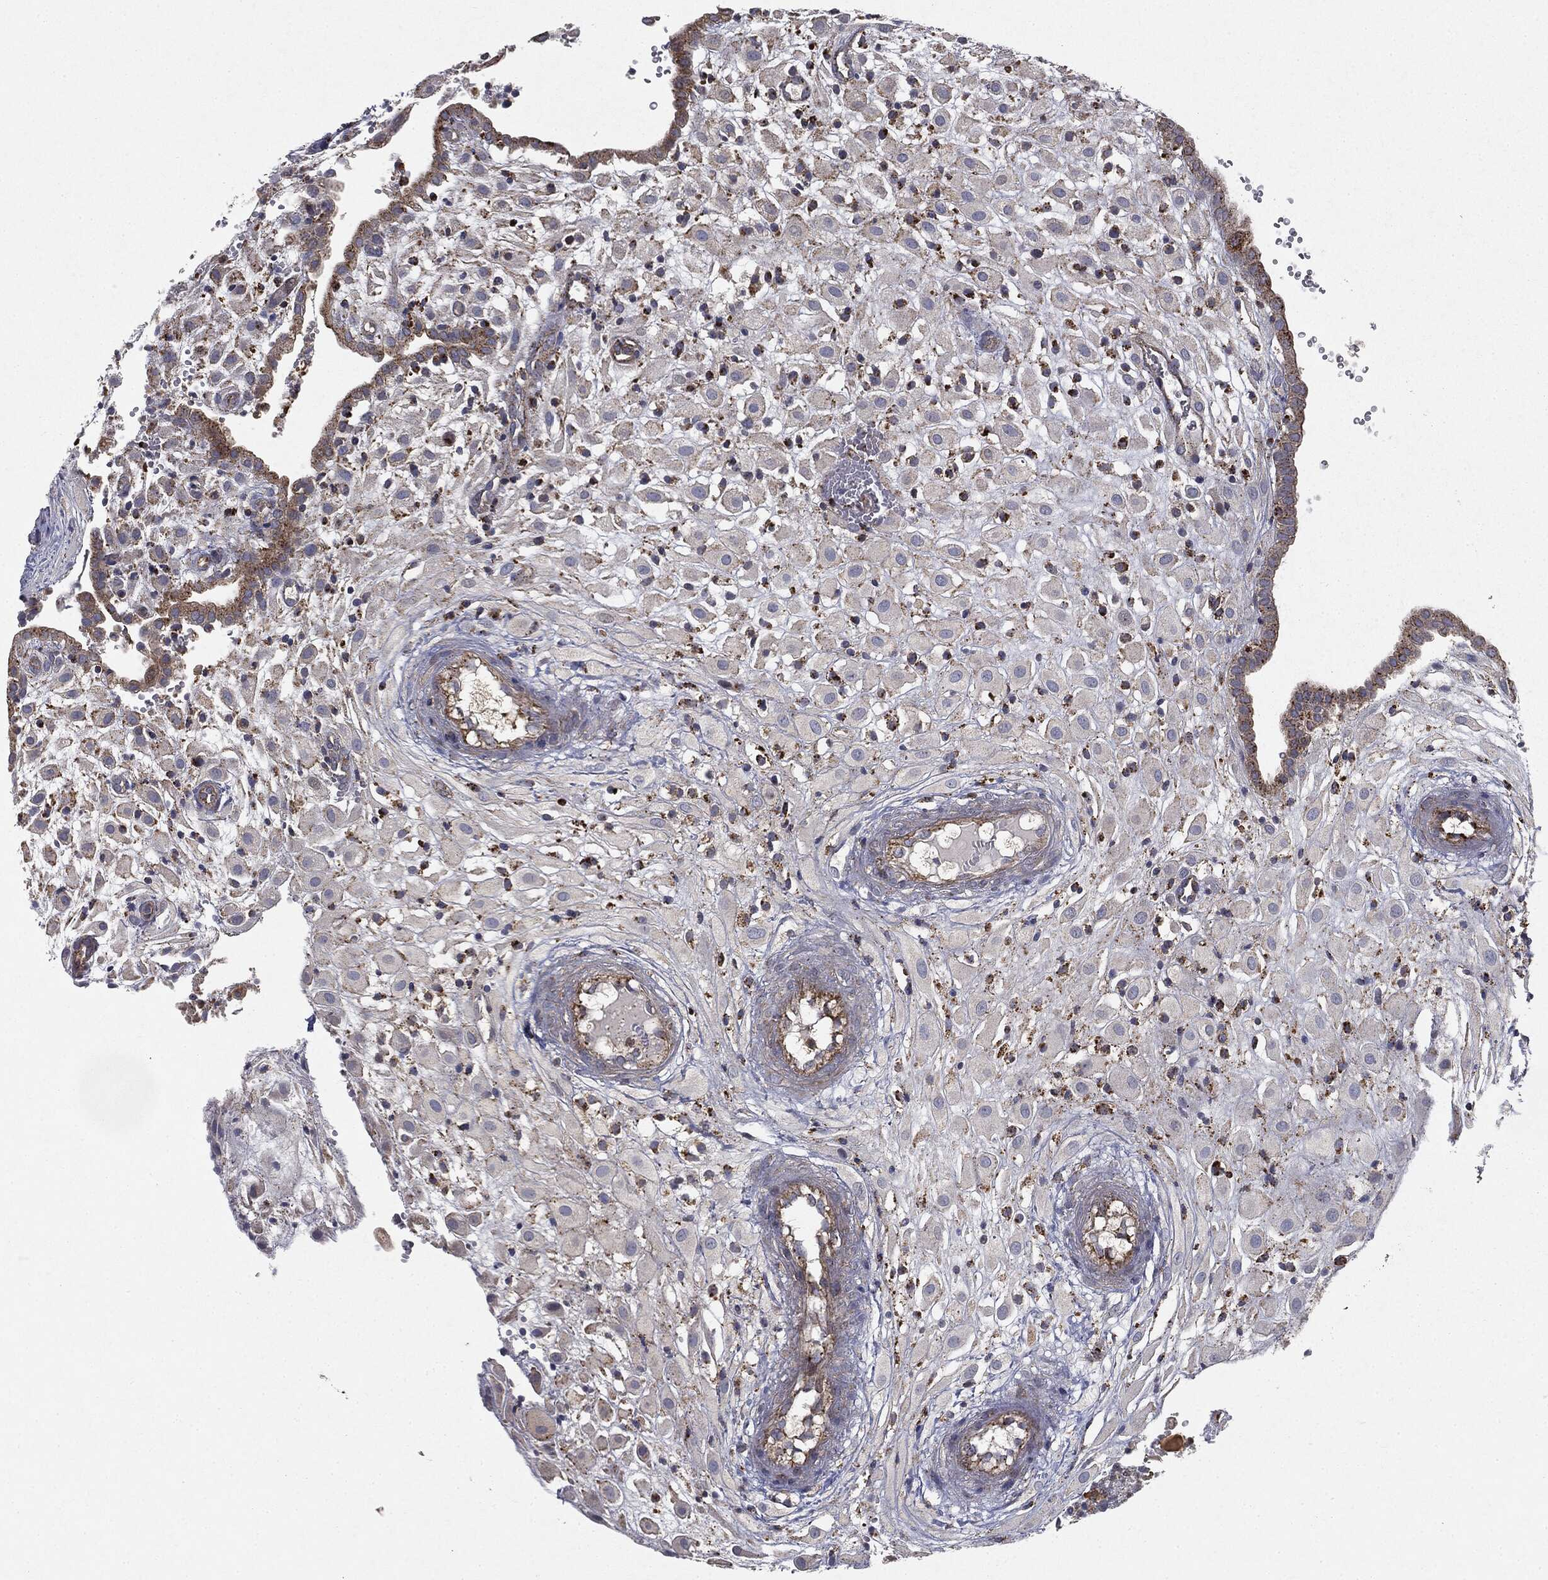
{"staining": {"intensity": "negative", "quantity": "none", "location": "none"}, "tissue": "placenta", "cell_type": "Decidual cells", "image_type": "normal", "snomed": [{"axis": "morphology", "description": "Normal tissue, NOS"}, {"axis": "topography", "description": "Placenta"}], "caption": "High power microscopy histopathology image of an immunohistochemistry (IHC) image of unremarkable placenta, revealing no significant expression in decidual cells.", "gene": "CTSA", "patient": {"sex": "female", "age": 24}}